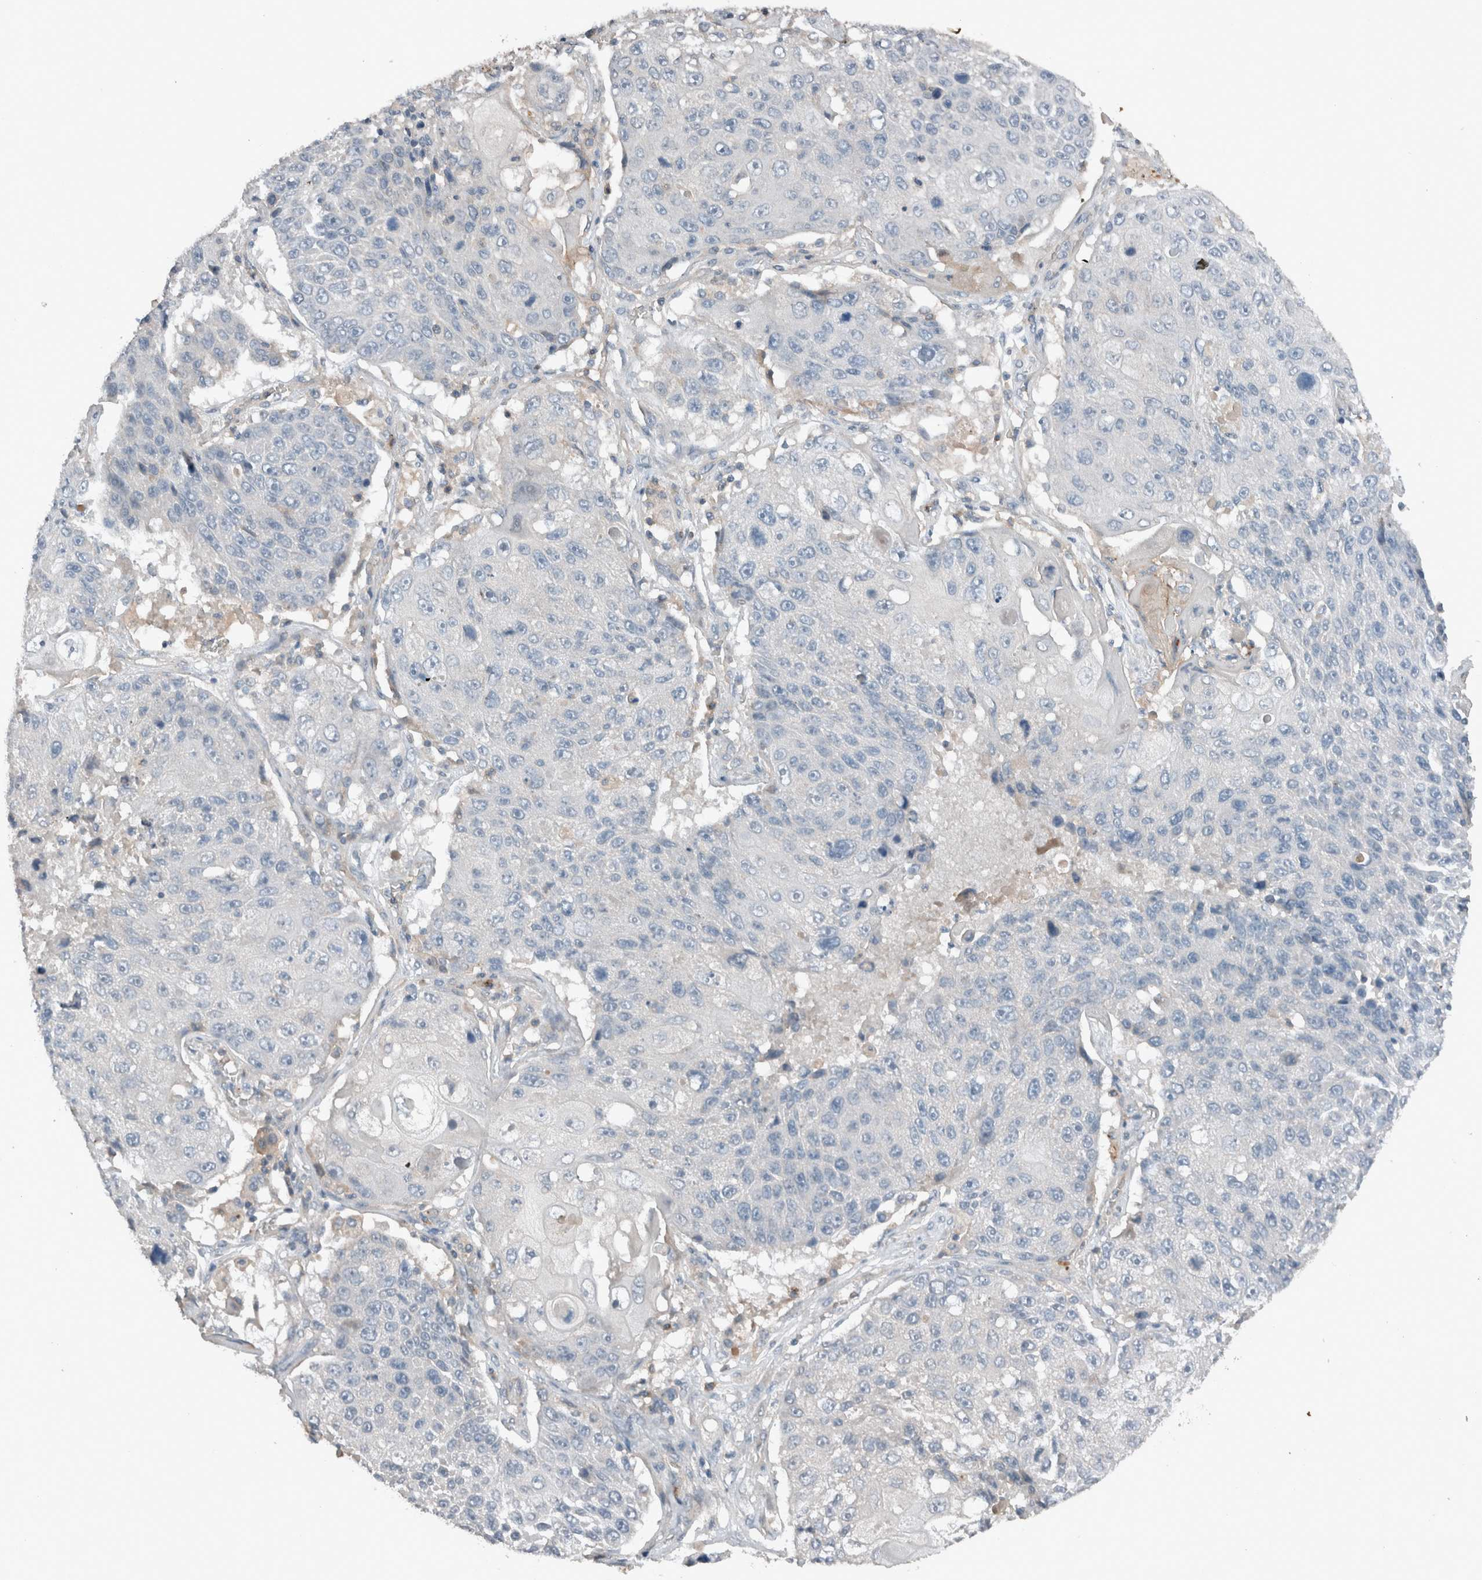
{"staining": {"intensity": "negative", "quantity": "none", "location": "none"}, "tissue": "lung cancer", "cell_type": "Tumor cells", "image_type": "cancer", "snomed": [{"axis": "morphology", "description": "Squamous cell carcinoma, NOS"}, {"axis": "topography", "description": "Lung"}], "caption": "Image shows no significant protein positivity in tumor cells of lung squamous cell carcinoma.", "gene": "UGCG", "patient": {"sex": "male", "age": 61}}